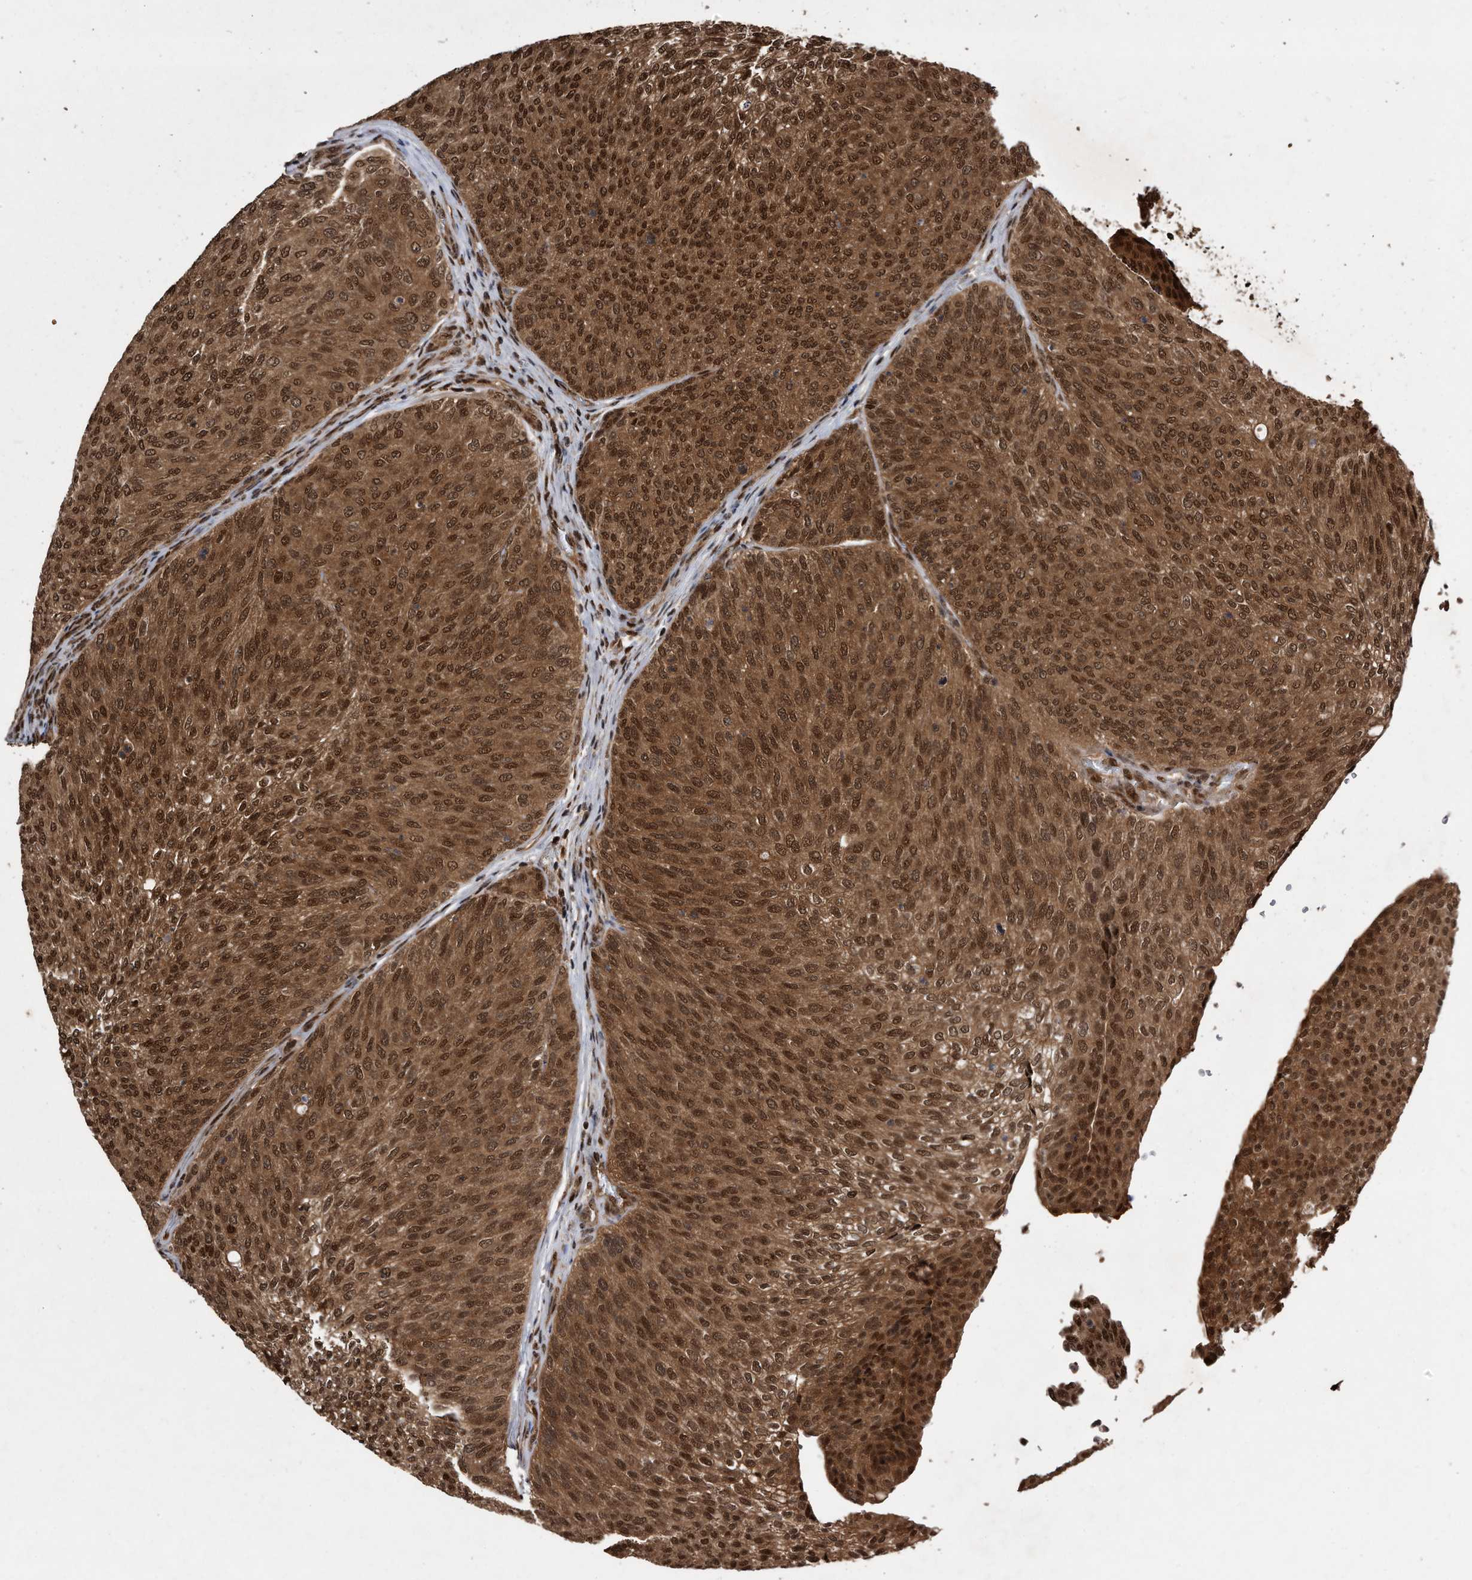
{"staining": {"intensity": "strong", "quantity": ">75%", "location": "cytoplasmic/membranous,nuclear"}, "tissue": "urothelial cancer", "cell_type": "Tumor cells", "image_type": "cancer", "snomed": [{"axis": "morphology", "description": "Urothelial carcinoma, Low grade"}, {"axis": "topography", "description": "Urinary bladder"}], "caption": "DAB immunohistochemical staining of human low-grade urothelial carcinoma reveals strong cytoplasmic/membranous and nuclear protein positivity in about >75% of tumor cells.", "gene": "RAD23B", "patient": {"sex": "female", "age": 79}}